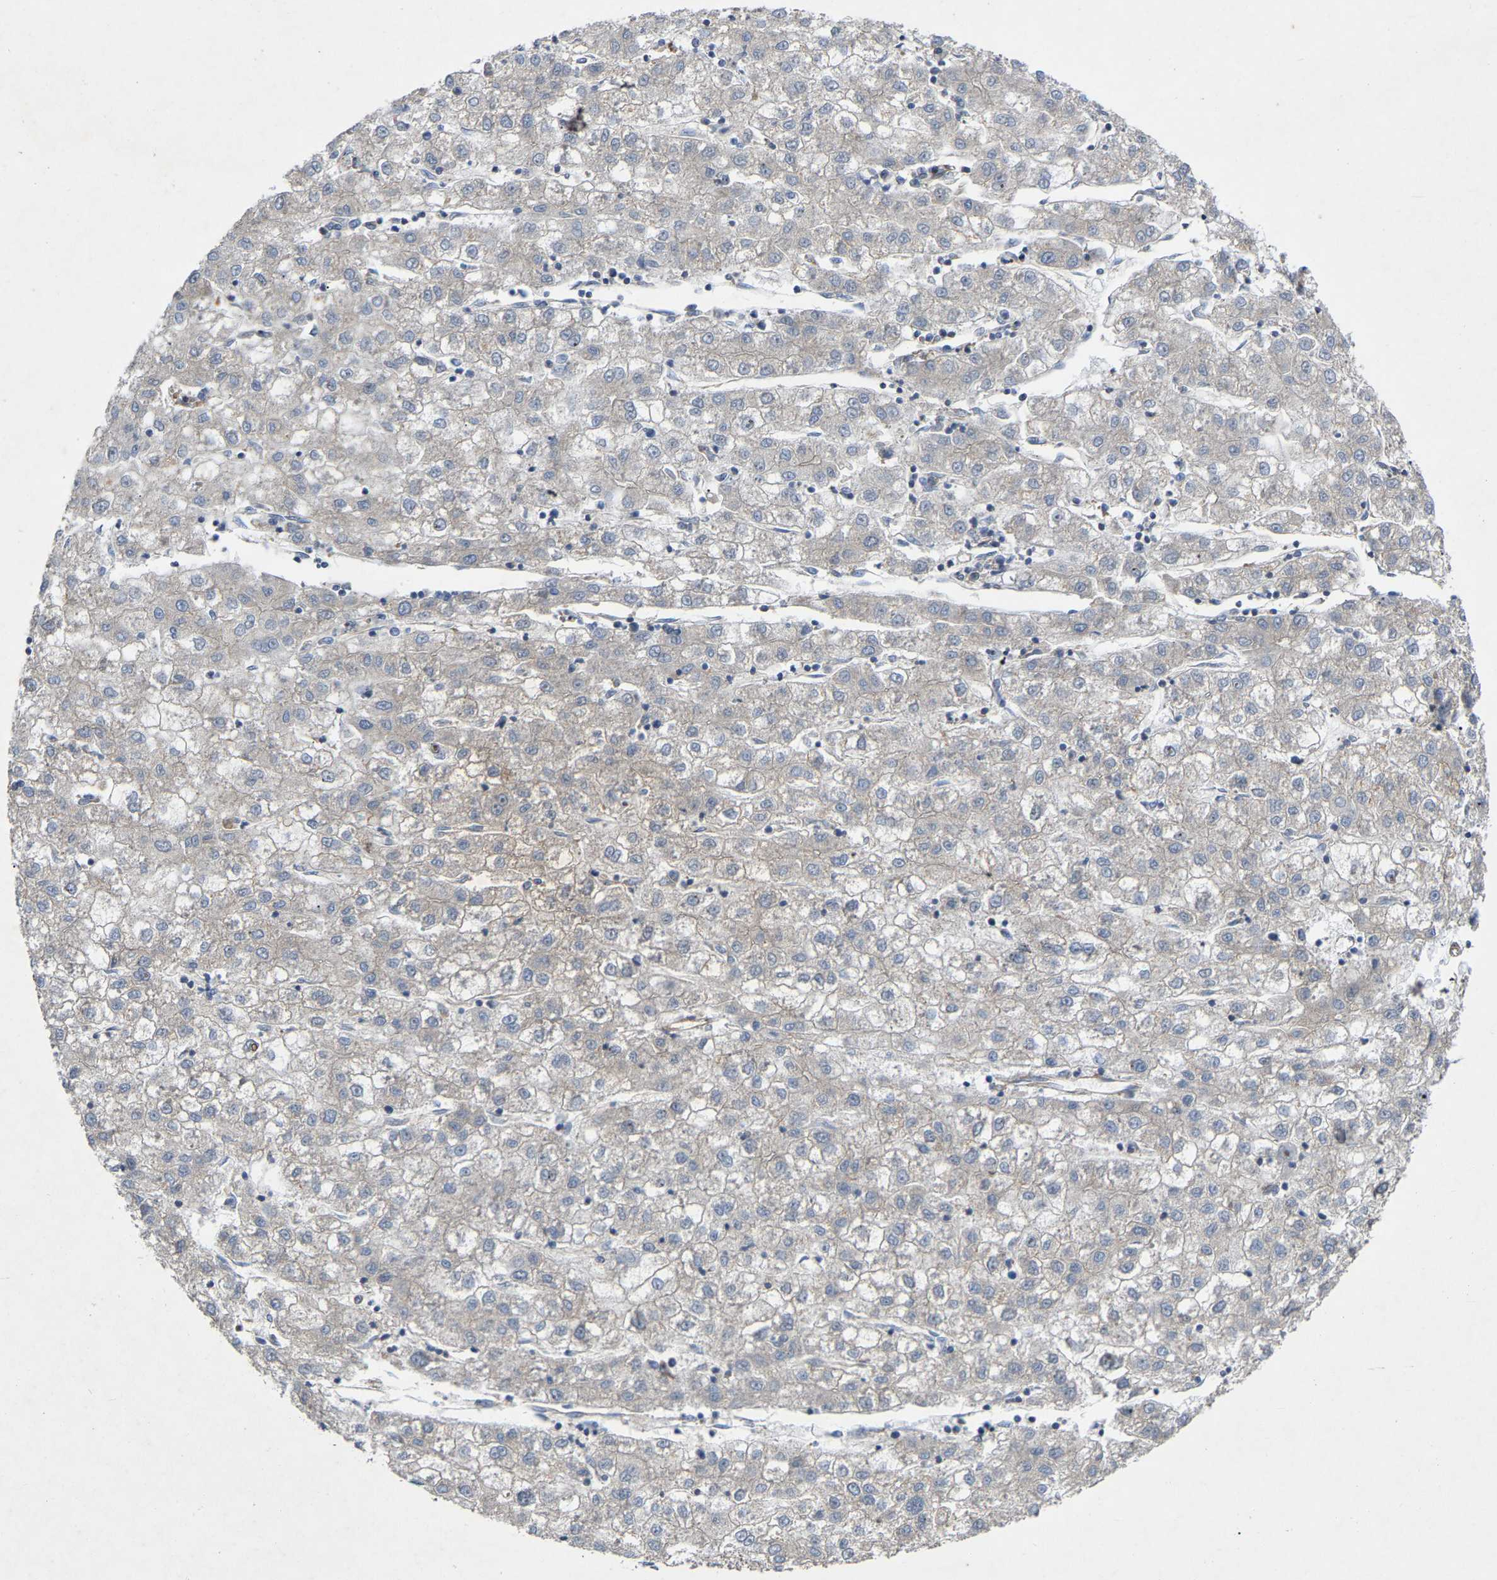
{"staining": {"intensity": "negative", "quantity": "none", "location": "none"}, "tissue": "liver cancer", "cell_type": "Tumor cells", "image_type": "cancer", "snomed": [{"axis": "morphology", "description": "Carcinoma, Hepatocellular, NOS"}, {"axis": "topography", "description": "Liver"}], "caption": "High magnification brightfield microscopy of hepatocellular carcinoma (liver) stained with DAB (brown) and counterstained with hematoxylin (blue): tumor cells show no significant staining.", "gene": "TOR1B", "patient": {"sex": "male", "age": 72}}